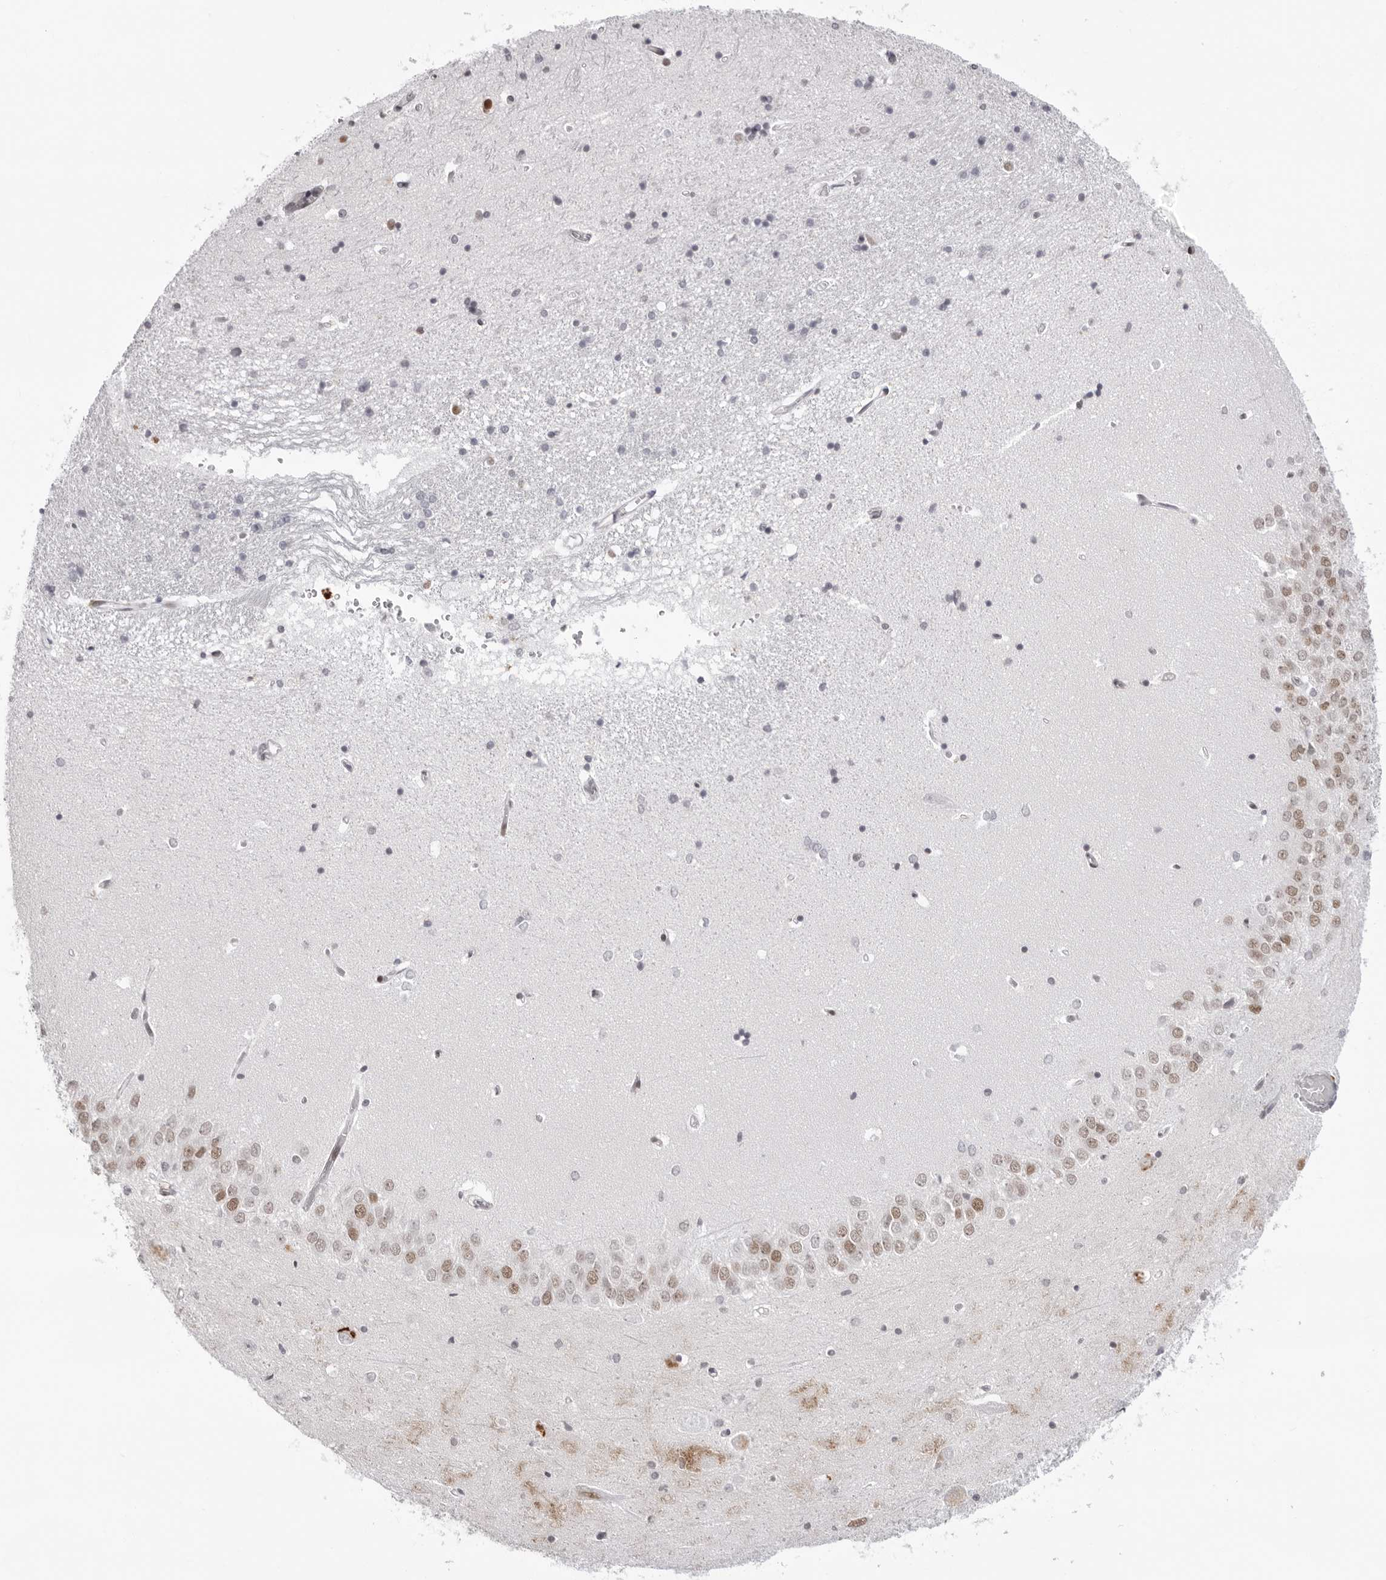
{"staining": {"intensity": "negative", "quantity": "none", "location": "none"}, "tissue": "hippocampus", "cell_type": "Glial cells", "image_type": "normal", "snomed": [{"axis": "morphology", "description": "Normal tissue, NOS"}, {"axis": "topography", "description": "Hippocampus"}], "caption": "This is a photomicrograph of IHC staining of unremarkable hippocampus, which shows no staining in glial cells. (DAB (3,3'-diaminobenzidine) immunohistochemistry (IHC) with hematoxylin counter stain).", "gene": "NTPCR", "patient": {"sex": "male", "age": 45}}